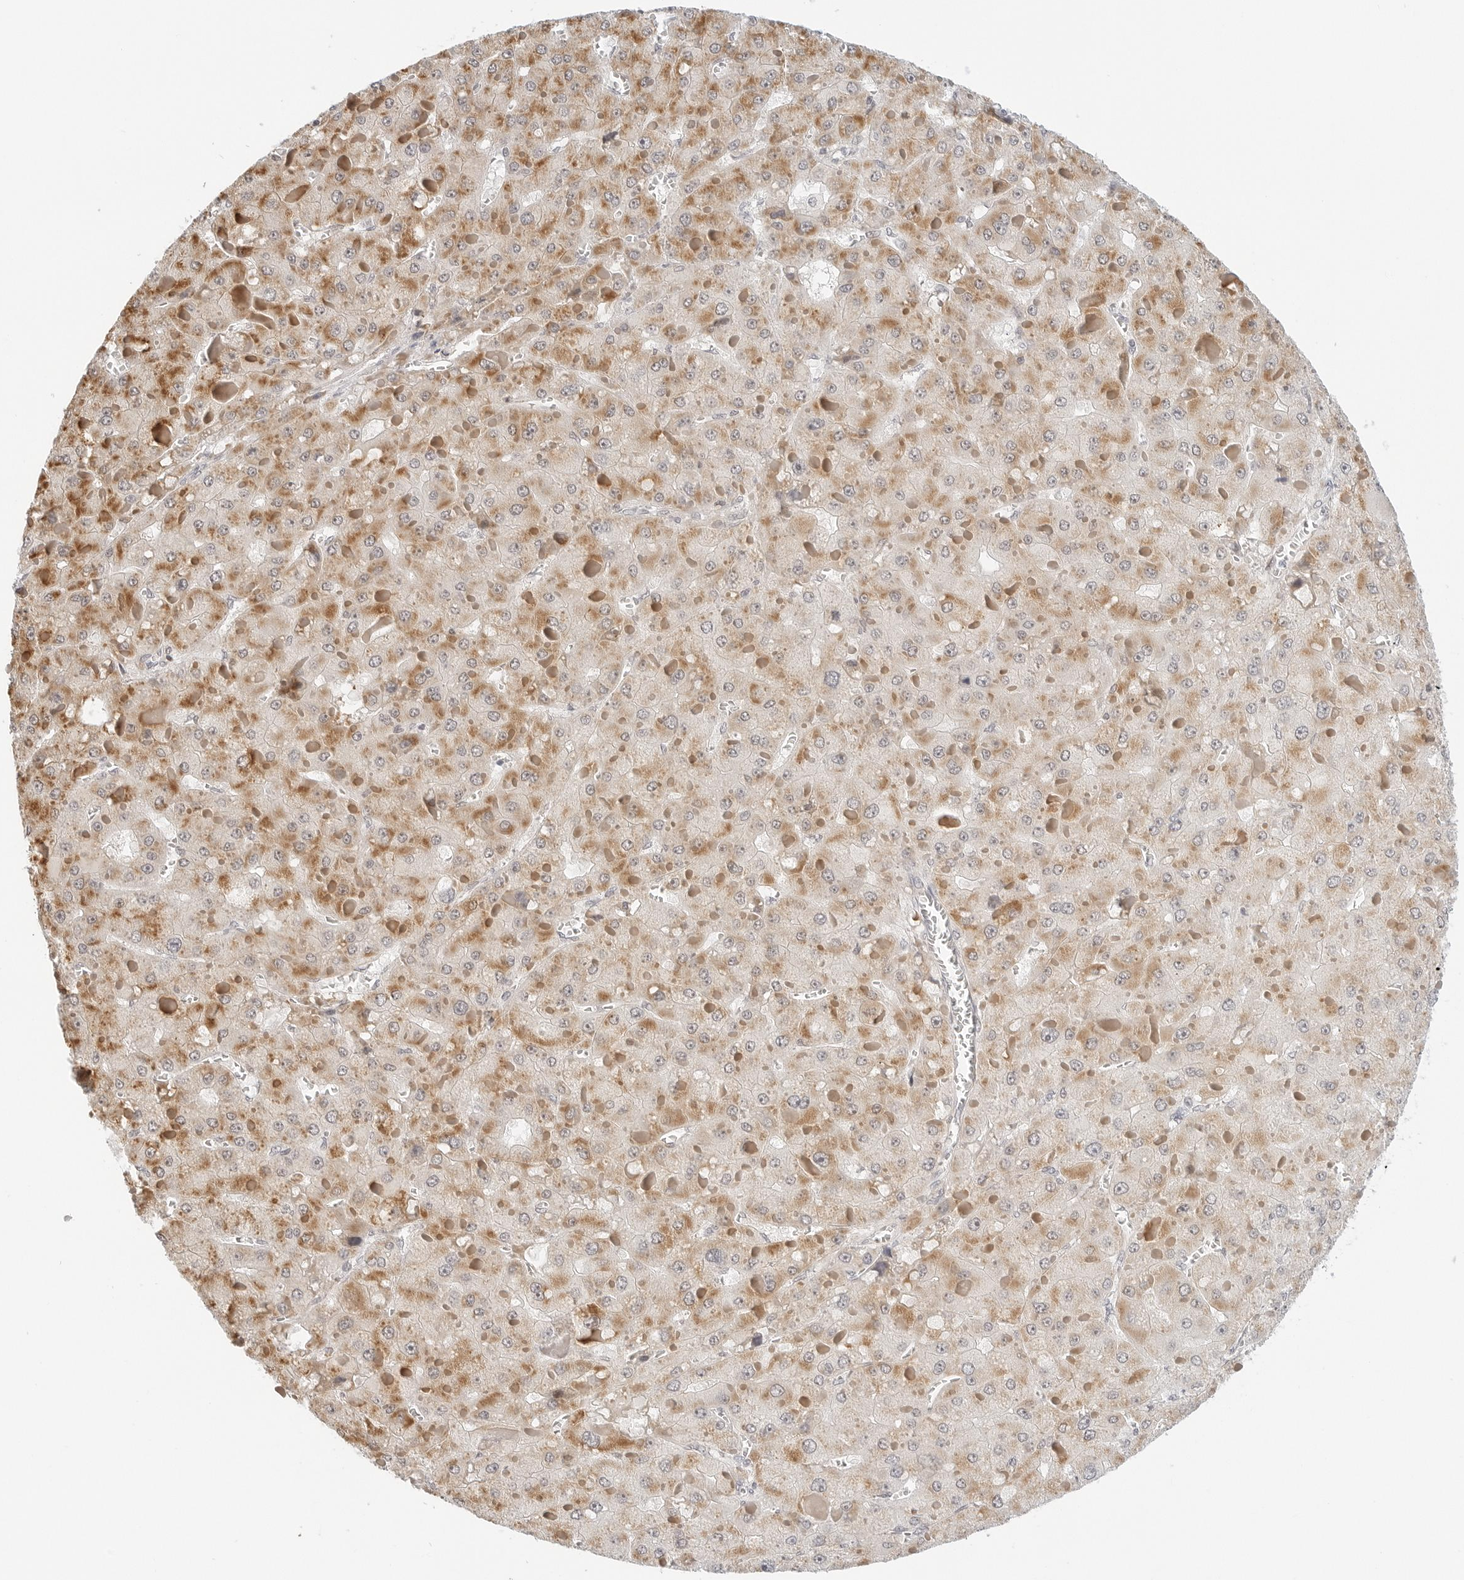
{"staining": {"intensity": "moderate", "quantity": ">75%", "location": "cytoplasmic/membranous"}, "tissue": "liver cancer", "cell_type": "Tumor cells", "image_type": "cancer", "snomed": [{"axis": "morphology", "description": "Carcinoma, Hepatocellular, NOS"}, {"axis": "topography", "description": "Liver"}], "caption": "IHC (DAB (3,3'-diaminobenzidine)) staining of hepatocellular carcinoma (liver) exhibits moderate cytoplasmic/membranous protein expression in approximately >75% of tumor cells. (Brightfield microscopy of DAB IHC at high magnification).", "gene": "PARP10", "patient": {"sex": "female", "age": 73}}